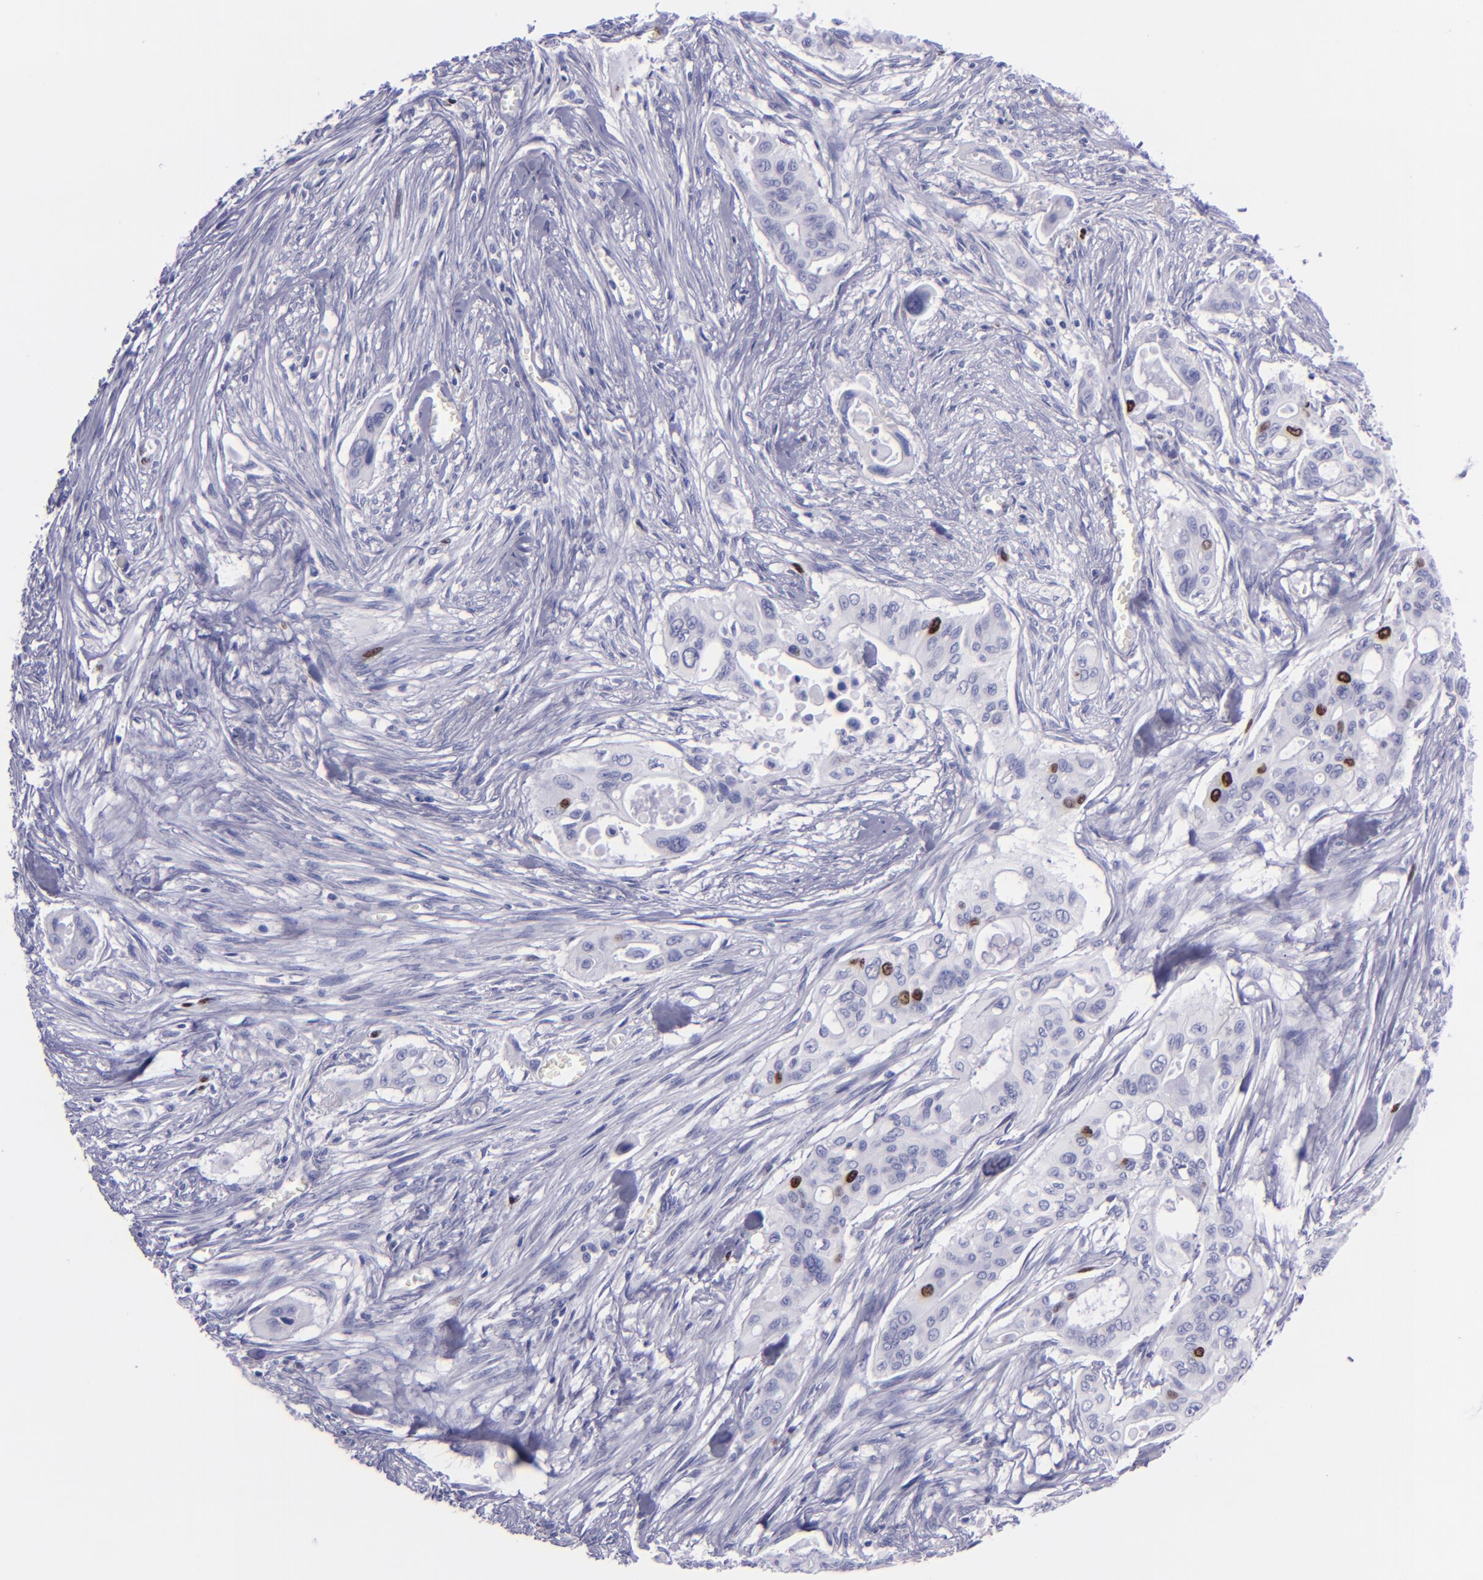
{"staining": {"intensity": "strong", "quantity": "<25%", "location": "nuclear"}, "tissue": "pancreatic cancer", "cell_type": "Tumor cells", "image_type": "cancer", "snomed": [{"axis": "morphology", "description": "Adenocarcinoma, NOS"}, {"axis": "topography", "description": "Pancreas"}], "caption": "Pancreatic adenocarcinoma stained for a protein (brown) demonstrates strong nuclear positive positivity in approximately <25% of tumor cells.", "gene": "TOP2A", "patient": {"sex": "male", "age": 77}}